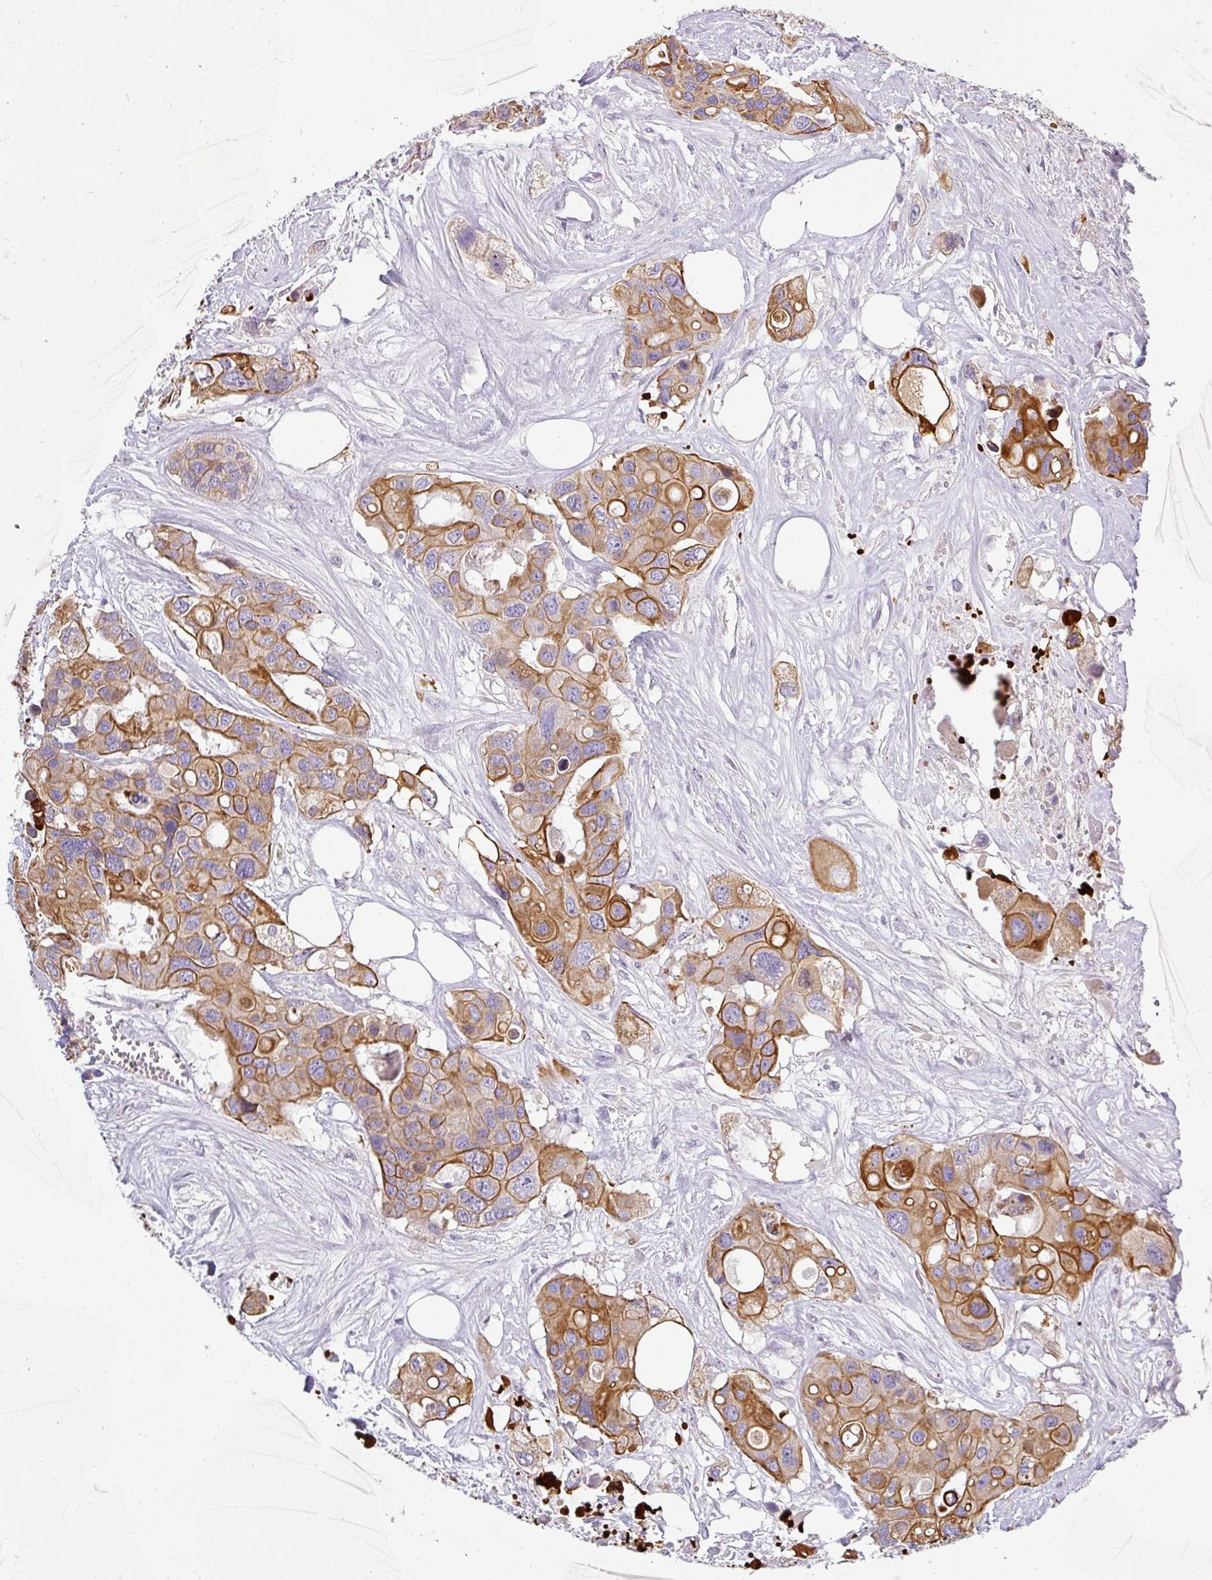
{"staining": {"intensity": "strong", "quantity": ">75%", "location": "cytoplasmic/membranous"}, "tissue": "colorectal cancer", "cell_type": "Tumor cells", "image_type": "cancer", "snomed": [{"axis": "morphology", "description": "Adenocarcinoma, NOS"}, {"axis": "topography", "description": "Colon"}], "caption": "Human colorectal cancer stained with a brown dye shows strong cytoplasmic/membranous positive staining in approximately >75% of tumor cells.", "gene": "ASXL3", "patient": {"sex": "male", "age": 77}}